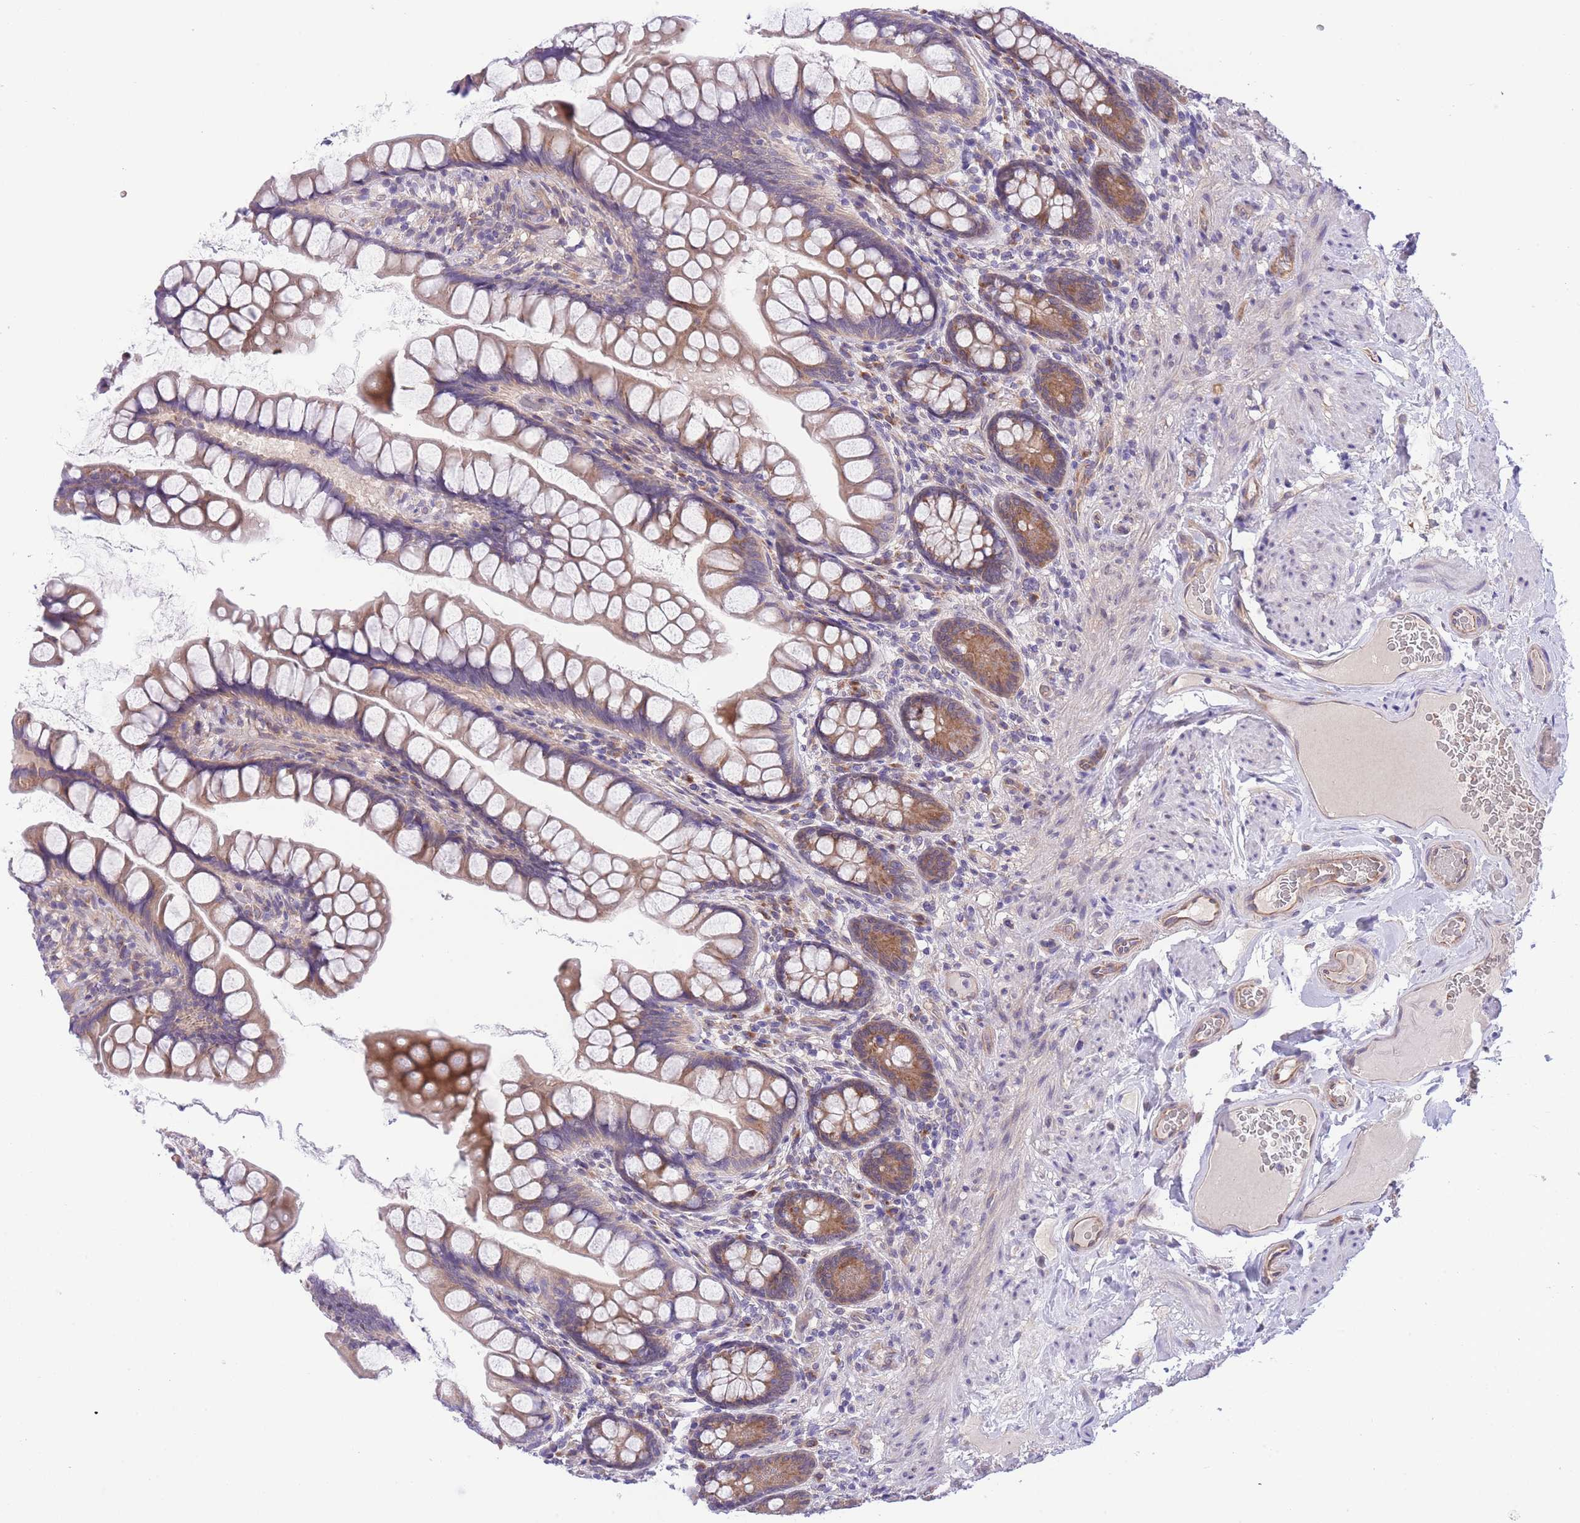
{"staining": {"intensity": "moderate", "quantity": ">75%", "location": "cytoplasmic/membranous"}, "tissue": "small intestine", "cell_type": "Glandular cells", "image_type": "normal", "snomed": [{"axis": "morphology", "description": "Normal tissue, NOS"}, {"axis": "topography", "description": "Small intestine"}], "caption": "A high-resolution image shows immunohistochemistry staining of benign small intestine, which demonstrates moderate cytoplasmic/membranous staining in about >75% of glandular cells.", "gene": "WWOX", "patient": {"sex": "male", "age": 70}}